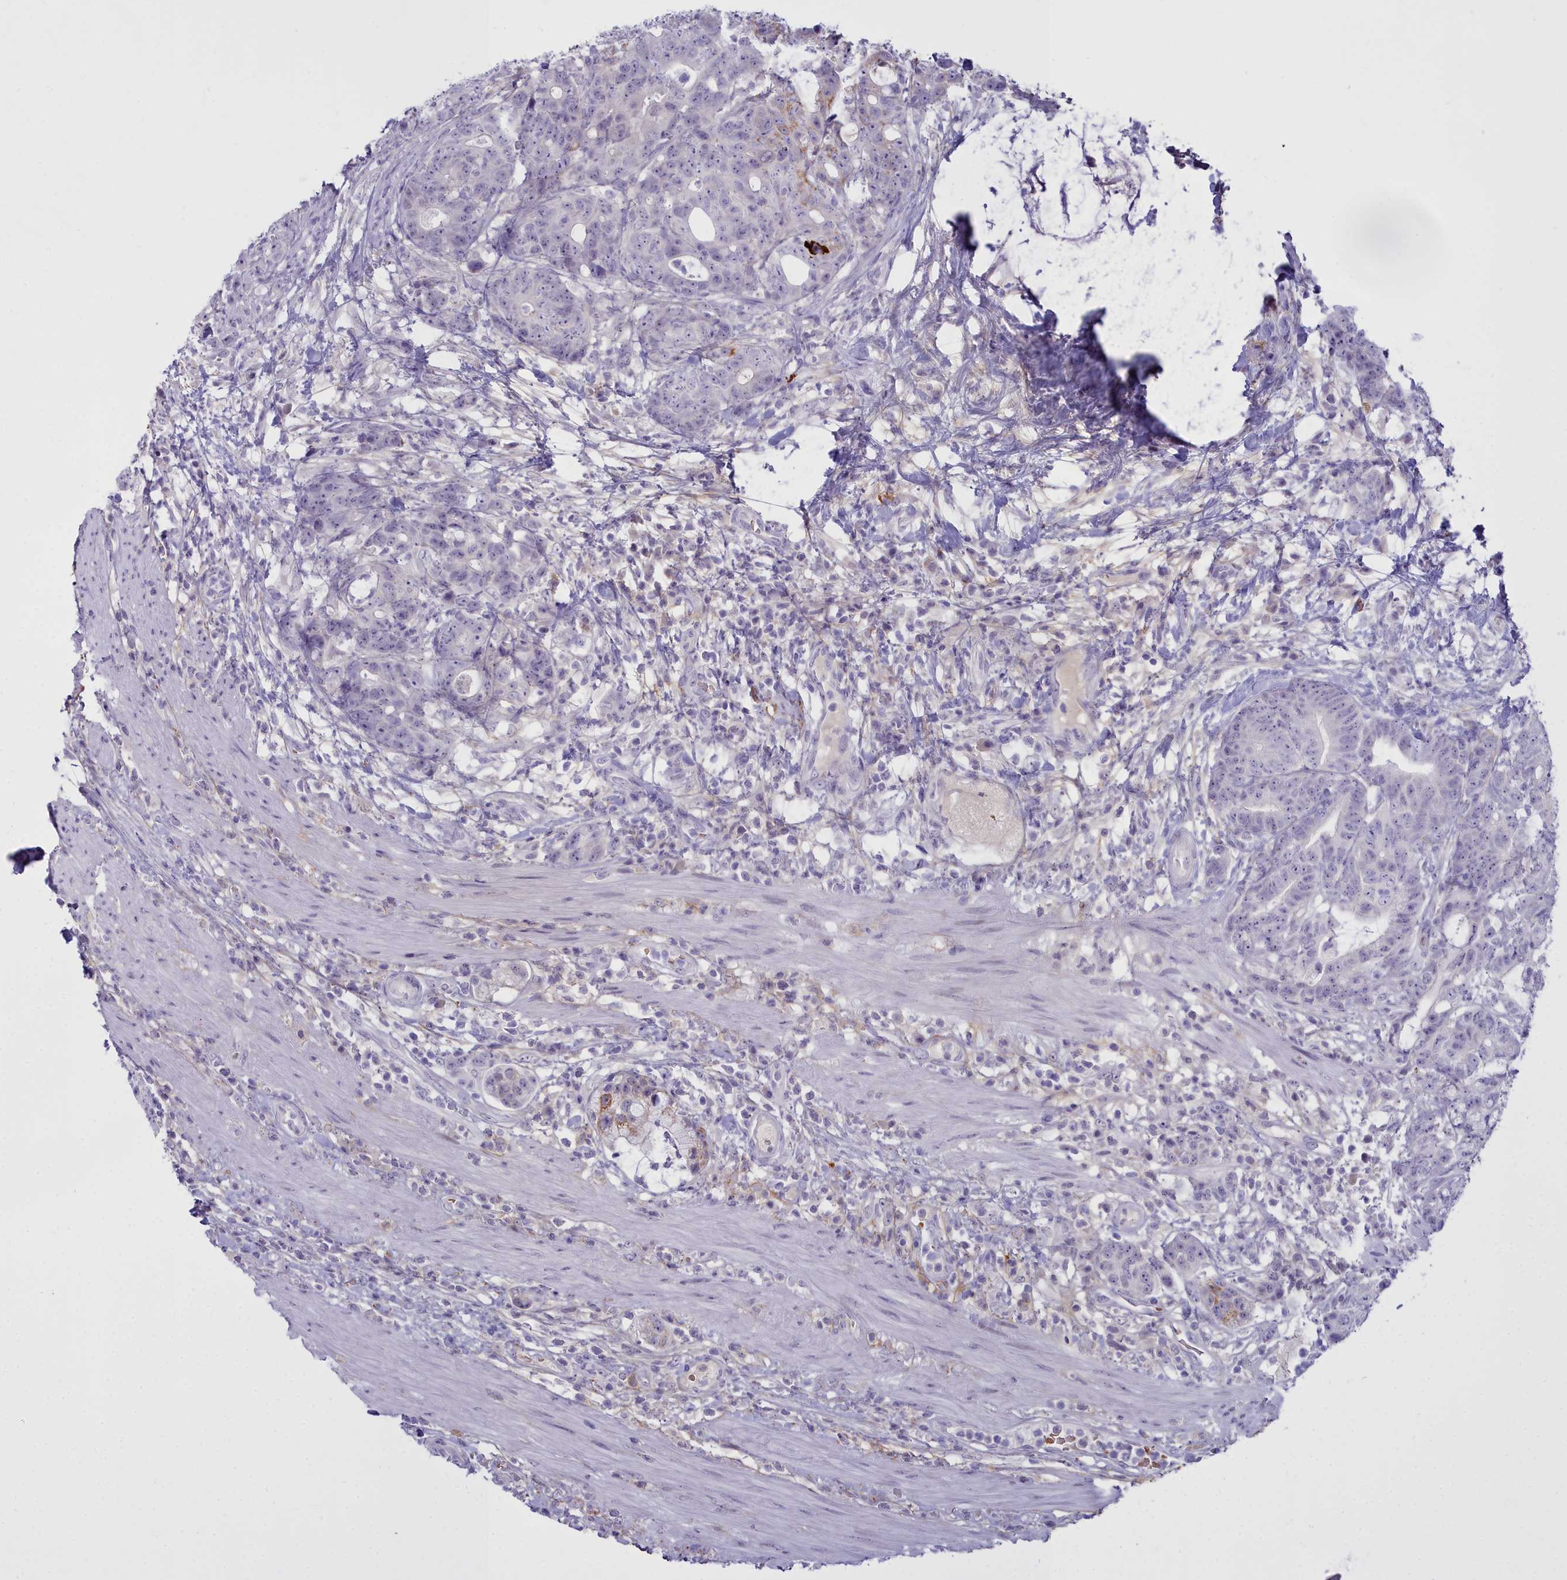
{"staining": {"intensity": "negative", "quantity": "none", "location": "none"}, "tissue": "colorectal cancer", "cell_type": "Tumor cells", "image_type": "cancer", "snomed": [{"axis": "morphology", "description": "Adenocarcinoma, NOS"}, {"axis": "topography", "description": "Colon"}], "caption": "Tumor cells are negative for protein expression in human colorectal cancer (adenocarcinoma).", "gene": "OSTN", "patient": {"sex": "female", "age": 82}}